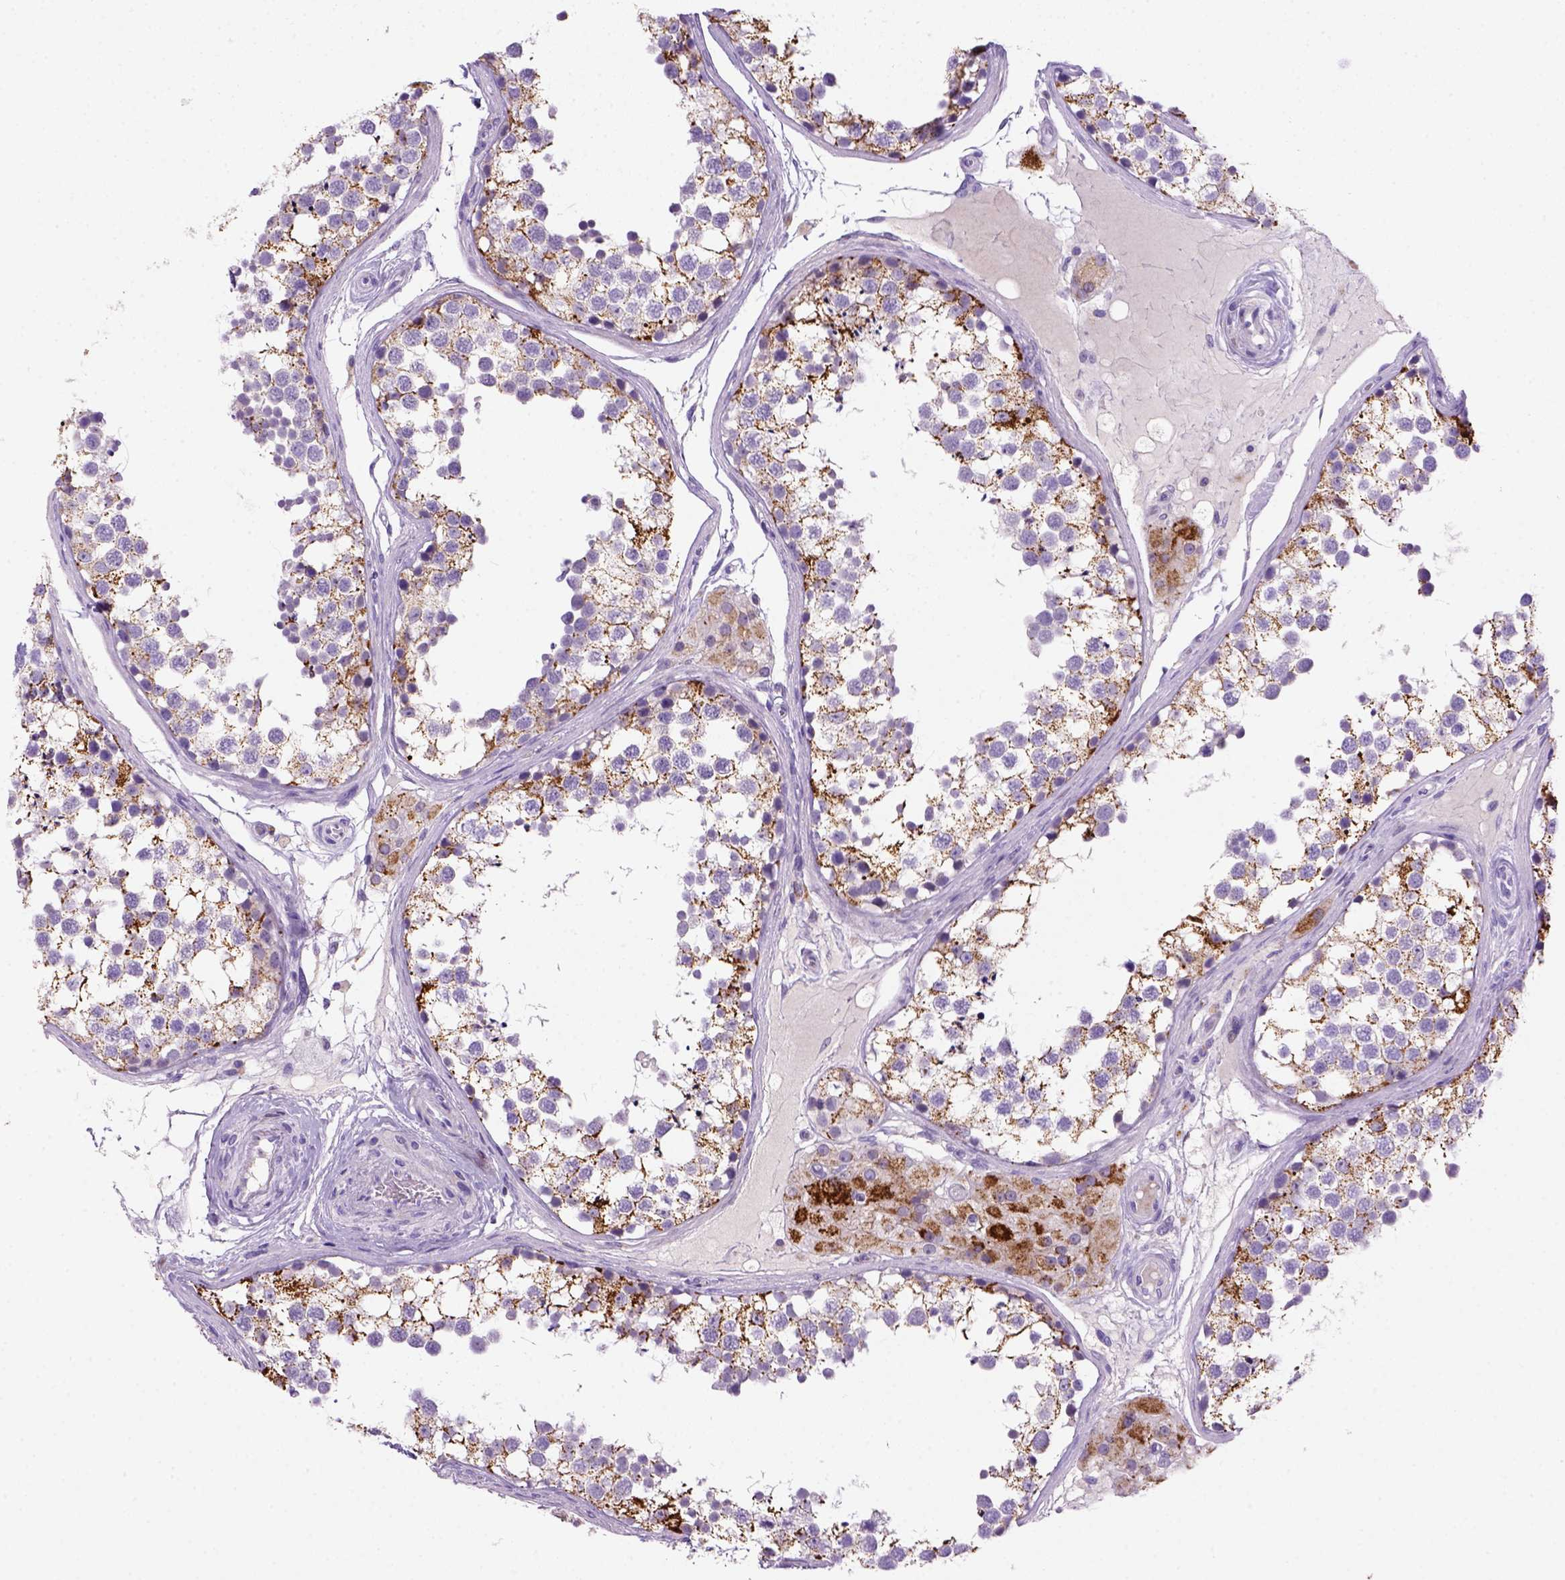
{"staining": {"intensity": "moderate", "quantity": "25%-75%", "location": "cytoplasmic/membranous"}, "tissue": "testis", "cell_type": "Cells in seminiferous ducts", "image_type": "normal", "snomed": [{"axis": "morphology", "description": "Normal tissue, NOS"}, {"axis": "morphology", "description": "Seminoma, NOS"}, {"axis": "topography", "description": "Testis"}], "caption": "Protein staining demonstrates moderate cytoplasmic/membranous expression in approximately 25%-75% of cells in seminiferous ducts in unremarkable testis.", "gene": "CD3E", "patient": {"sex": "male", "age": 65}}